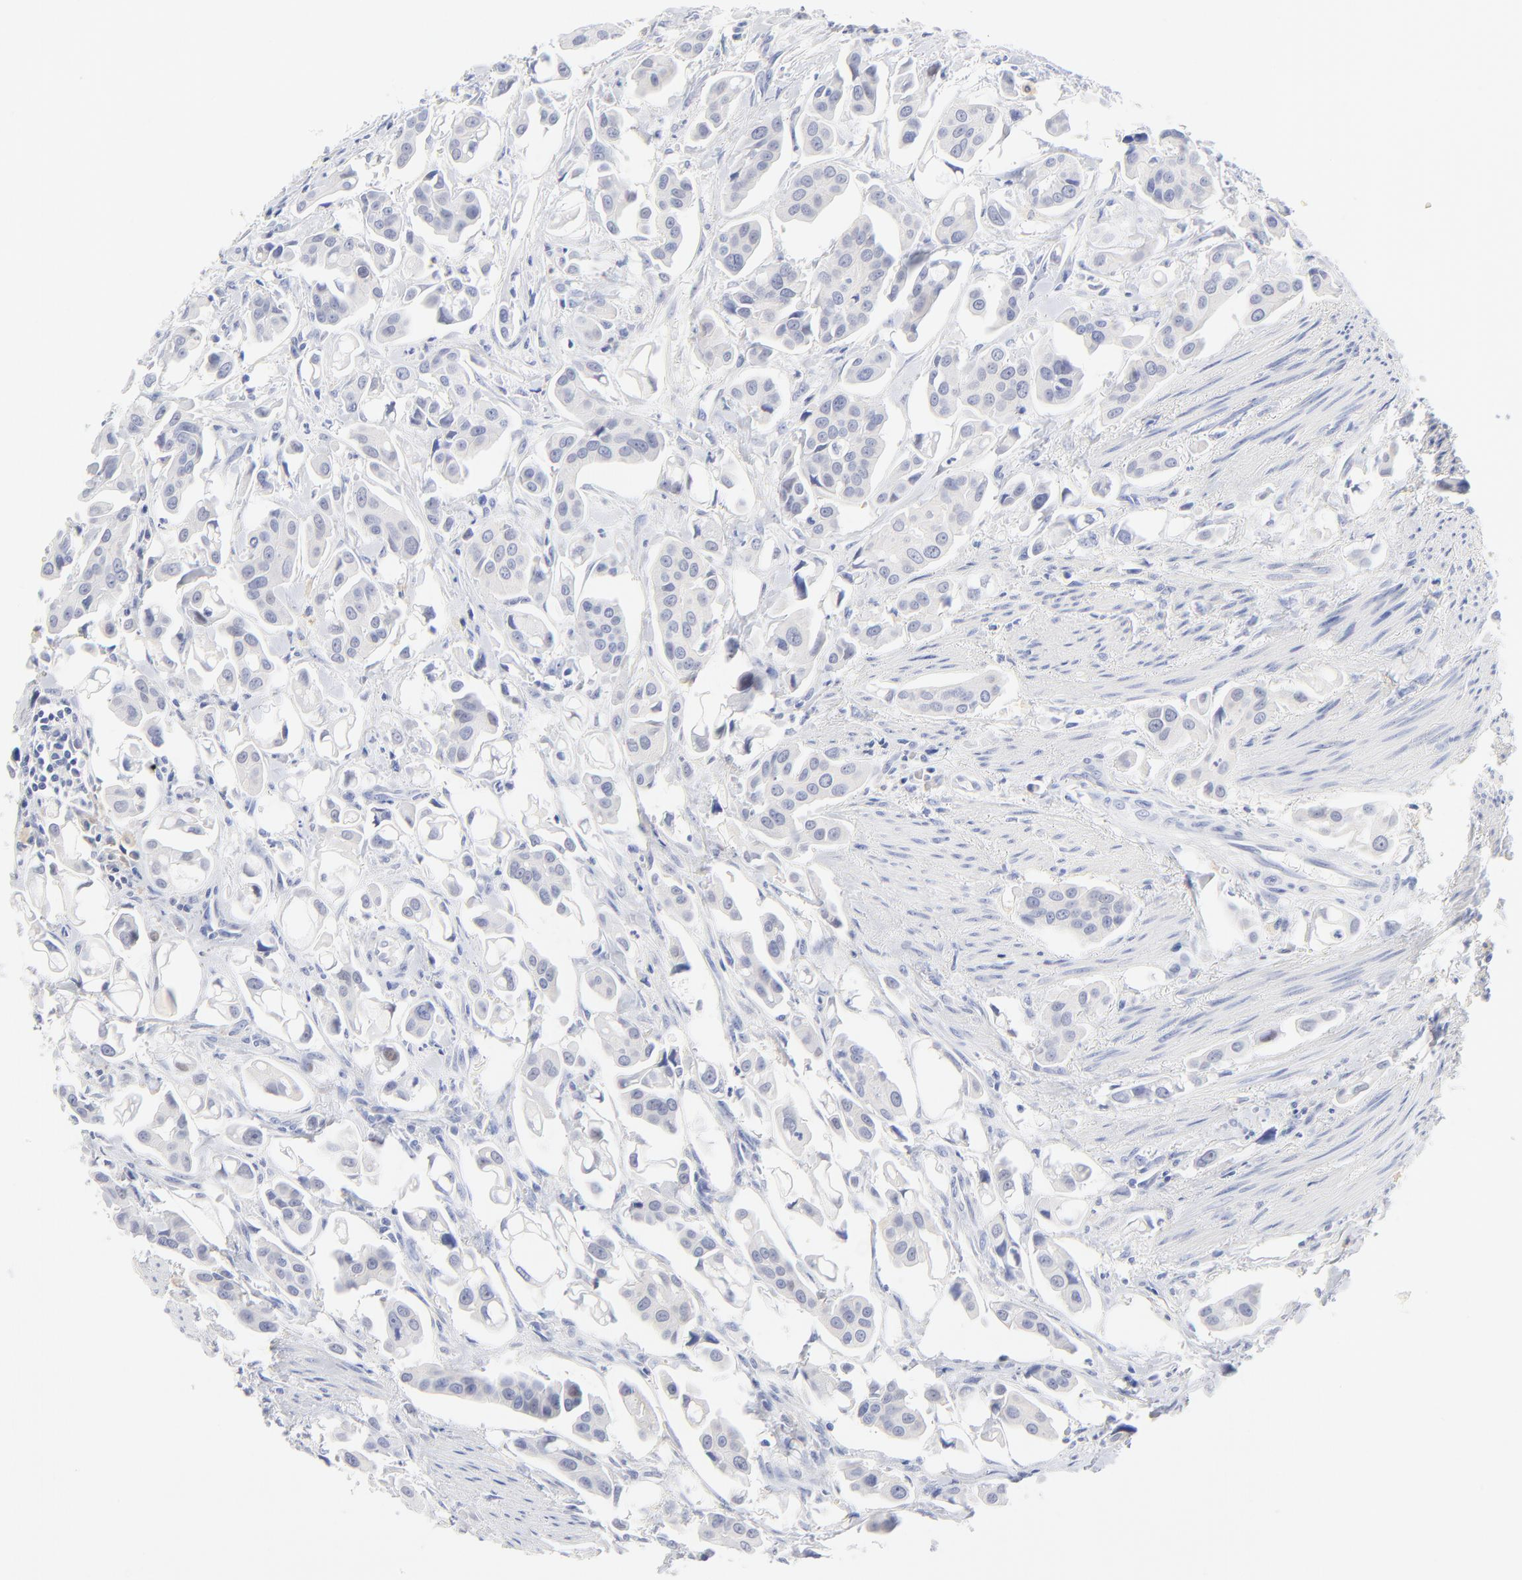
{"staining": {"intensity": "negative", "quantity": "none", "location": "none"}, "tissue": "urothelial cancer", "cell_type": "Tumor cells", "image_type": "cancer", "snomed": [{"axis": "morphology", "description": "Urothelial carcinoma, High grade"}, {"axis": "topography", "description": "Urinary bladder"}], "caption": "Tumor cells show no significant positivity in high-grade urothelial carcinoma. (DAB (3,3'-diaminobenzidine) immunohistochemistry (IHC) with hematoxylin counter stain).", "gene": "SULT4A1", "patient": {"sex": "male", "age": 66}}